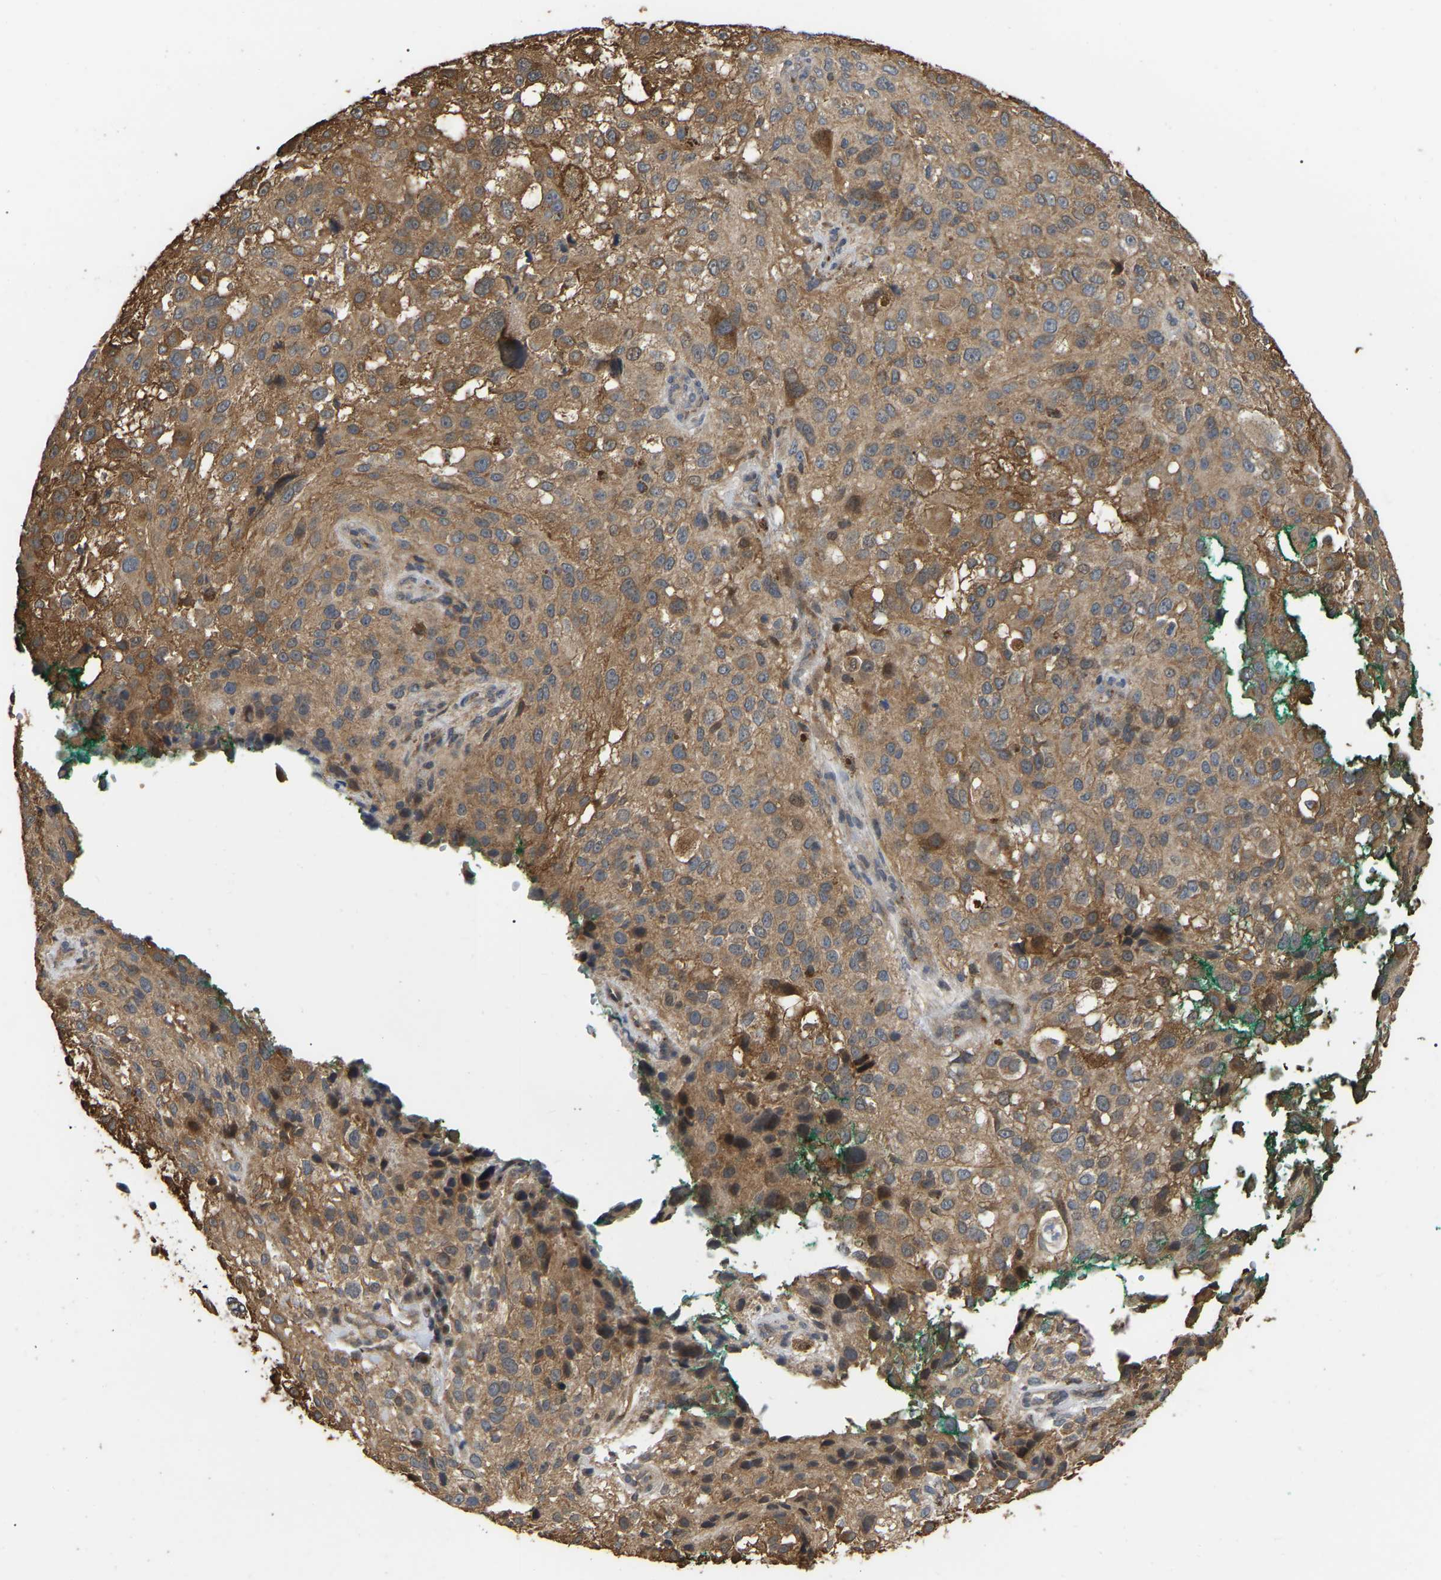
{"staining": {"intensity": "moderate", "quantity": ">75%", "location": "cytoplasmic/membranous"}, "tissue": "melanoma", "cell_type": "Tumor cells", "image_type": "cancer", "snomed": [{"axis": "morphology", "description": "Necrosis, NOS"}, {"axis": "morphology", "description": "Malignant melanoma, NOS"}, {"axis": "topography", "description": "Skin"}], "caption": "Melanoma stained with DAB (3,3'-diaminobenzidine) IHC displays medium levels of moderate cytoplasmic/membranous positivity in approximately >75% of tumor cells.", "gene": "FAM219A", "patient": {"sex": "female", "age": 87}}